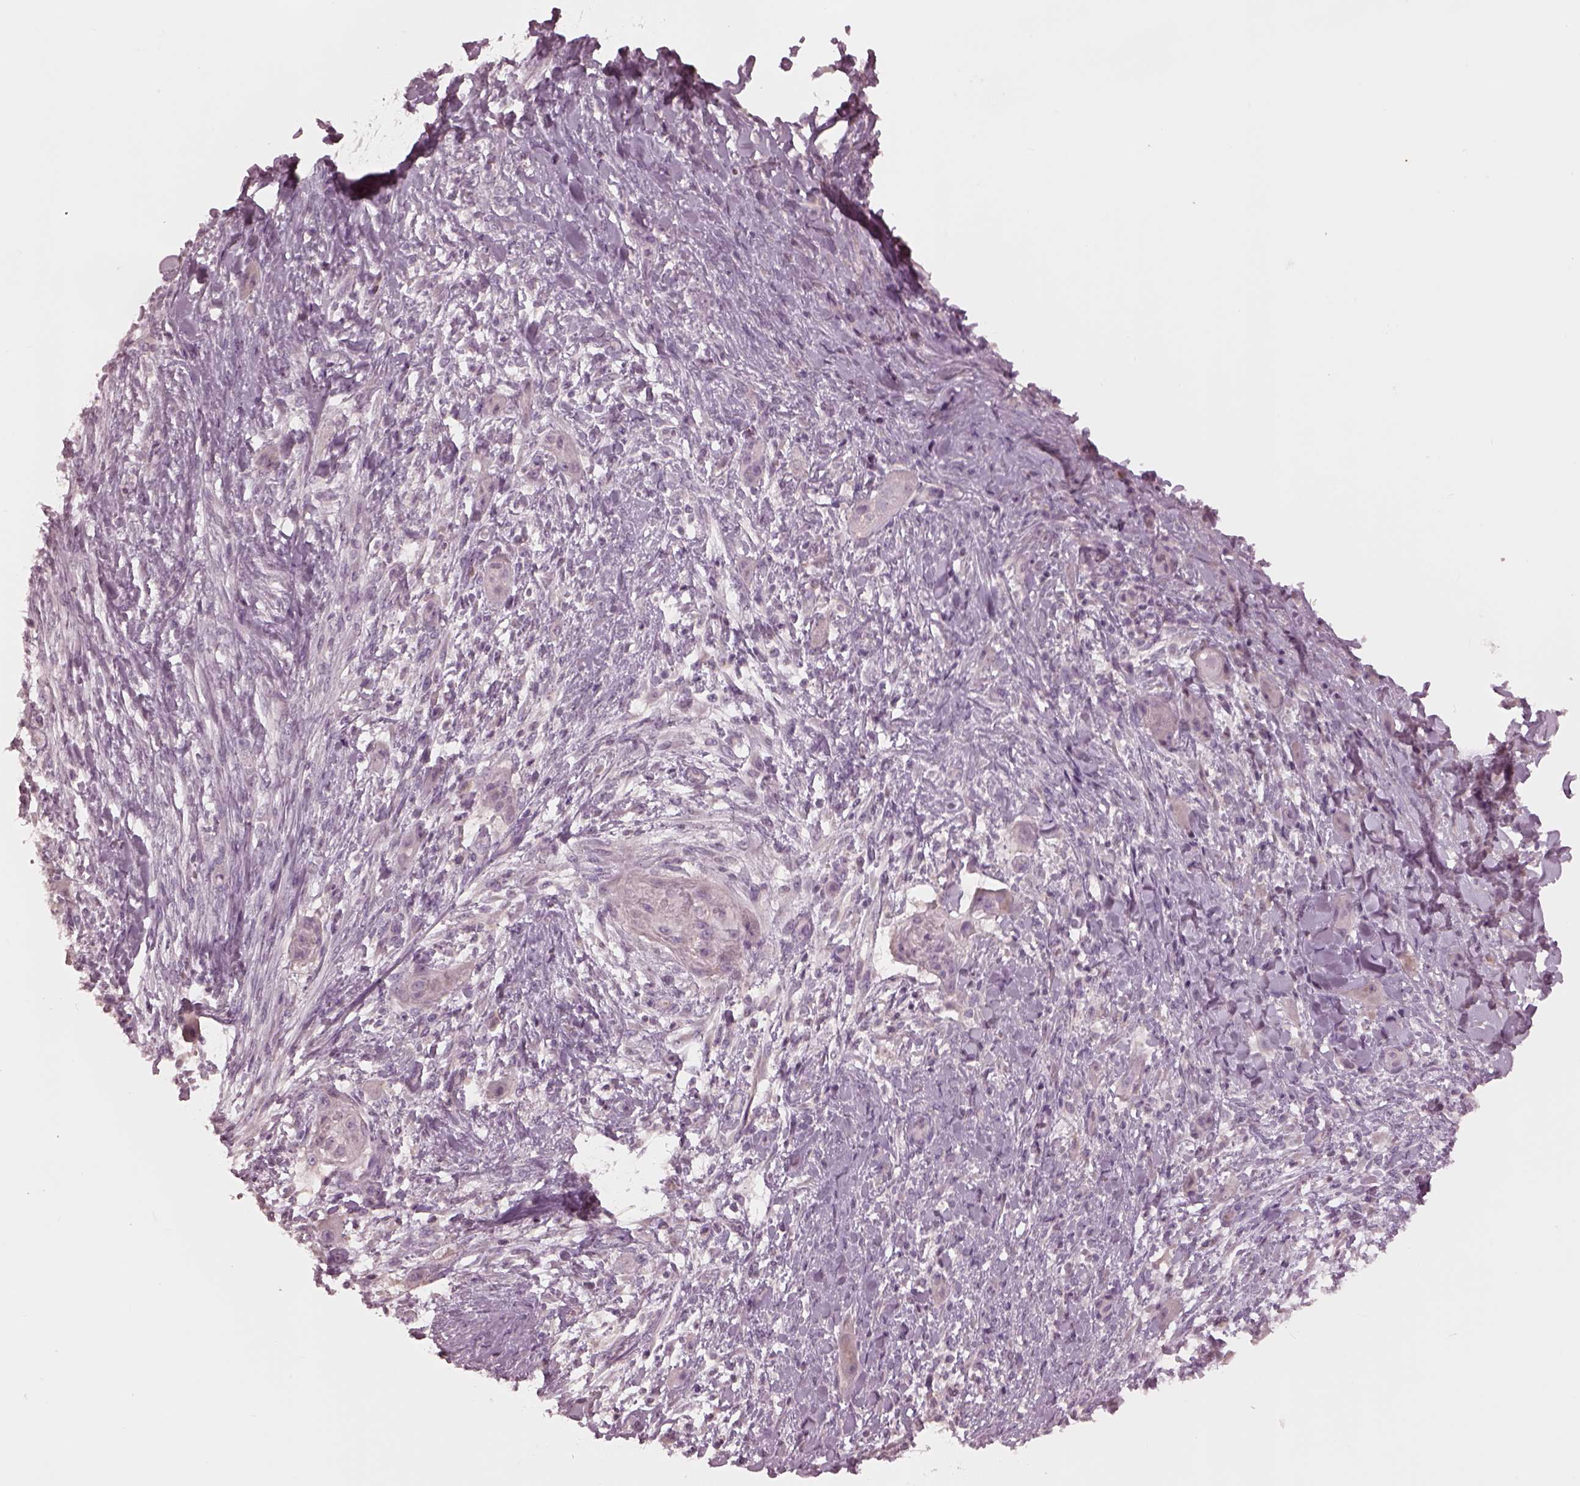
{"staining": {"intensity": "negative", "quantity": "none", "location": "none"}, "tissue": "skin cancer", "cell_type": "Tumor cells", "image_type": "cancer", "snomed": [{"axis": "morphology", "description": "Squamous cell carcinoma, NOS"}, {"axis": "topography", "description": "Skin"}], "caption": "Protein analysis of skin cancer shows no significant expression in tumor cells. Nuclei are stained in blue.", "gene": "MIA", "patient": {"sex": "male", "age": 62}}